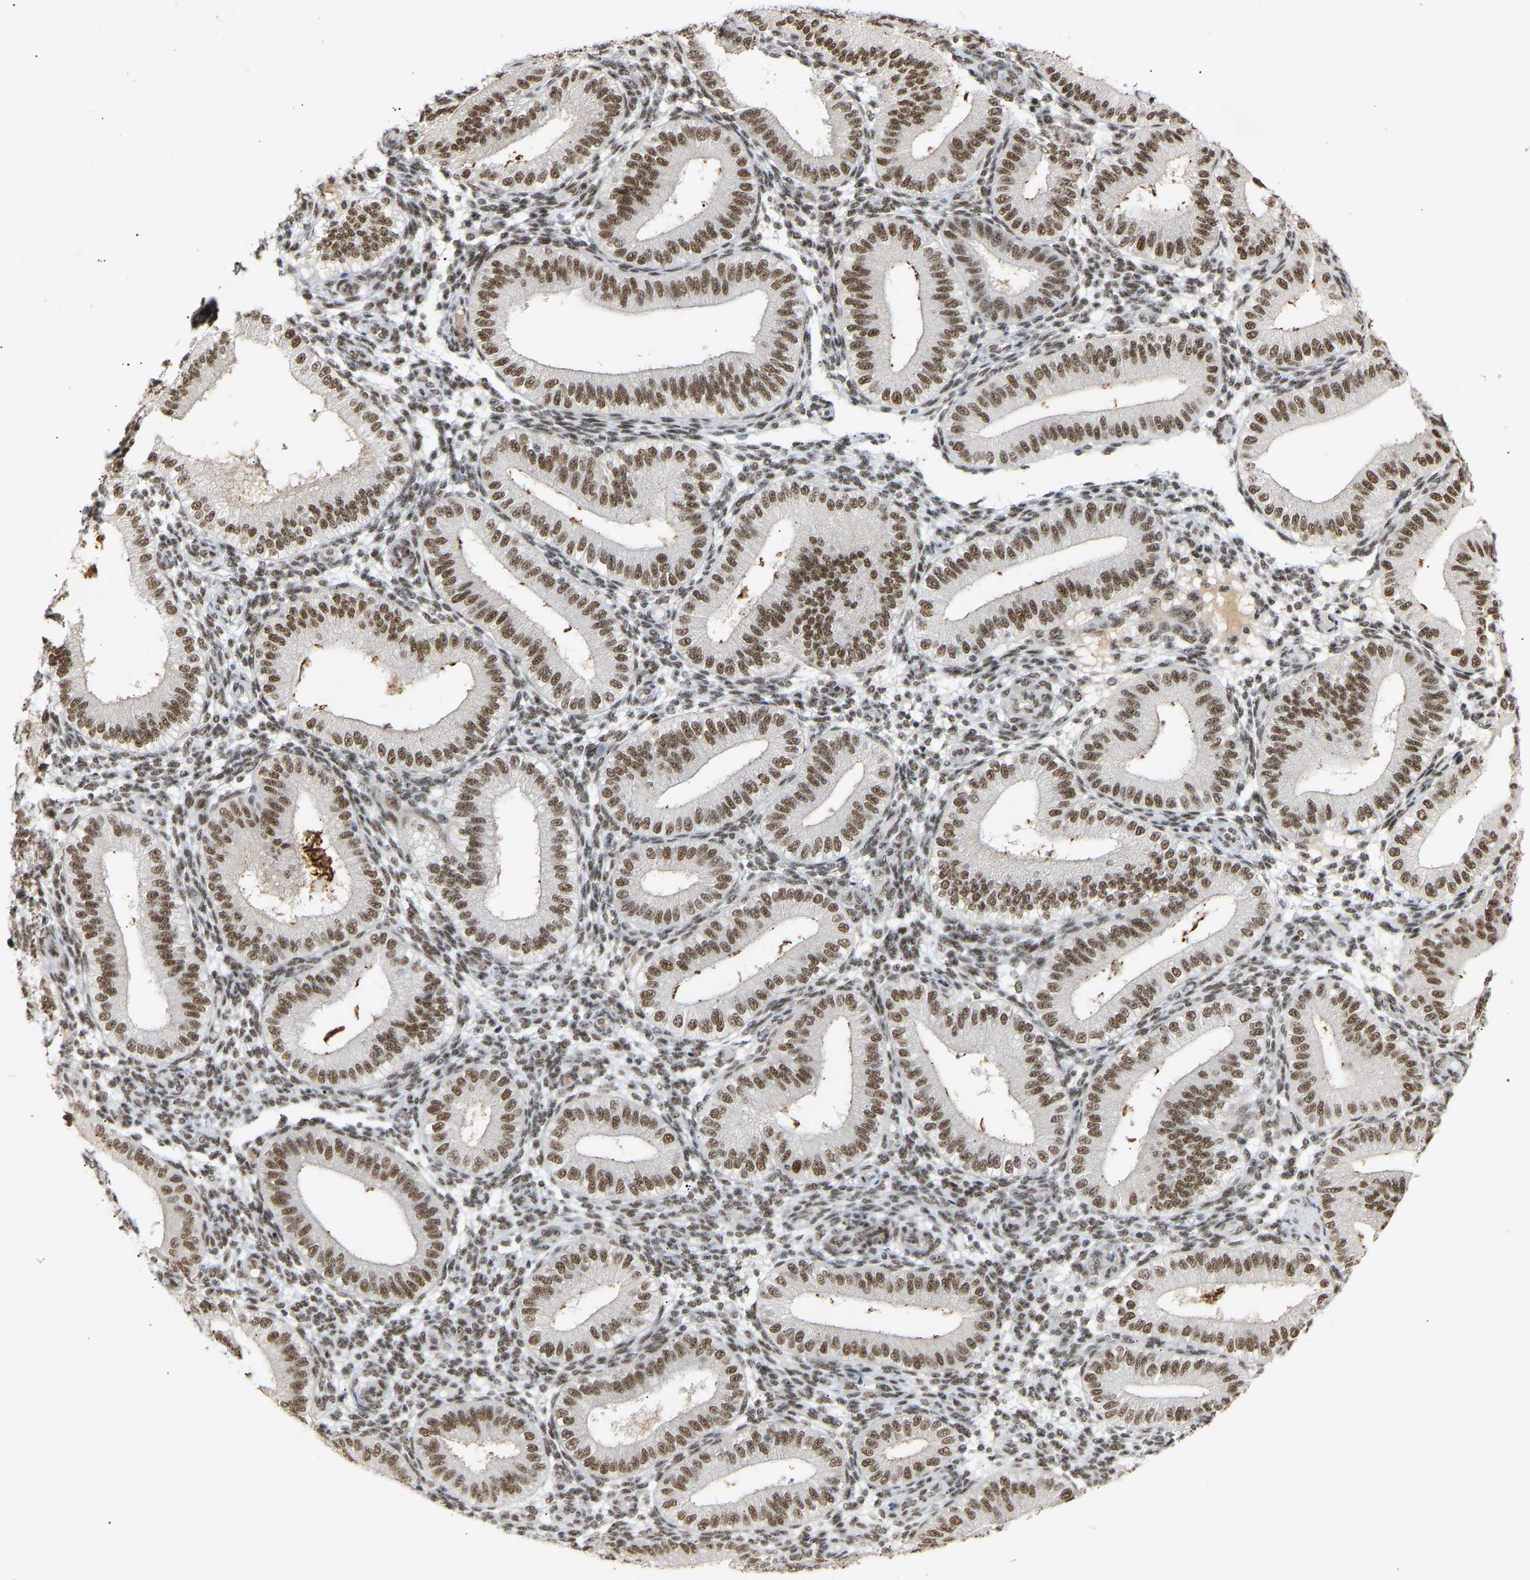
{"staining": {"intensity": "weak", "quantity": "25%-75%", "location": "nuclear"}, "tissue": "endometrium", "cell_type": "Cells in endometrial stroma", "image_type": "normal", "snomed": [{"axis": "morphology", "description": "Normal tissue, NOS"}, {"axis": "topography", "description": "Endometrium"}], "caption": "Endometrium stained for a protein reveals weak nuclear positivity in cells in endometrial stroma. The protein is shown in brown color, while the nuclei are stained blue.", "gene": "NELFB", "patient": {"sex": "female", "age": 39}}